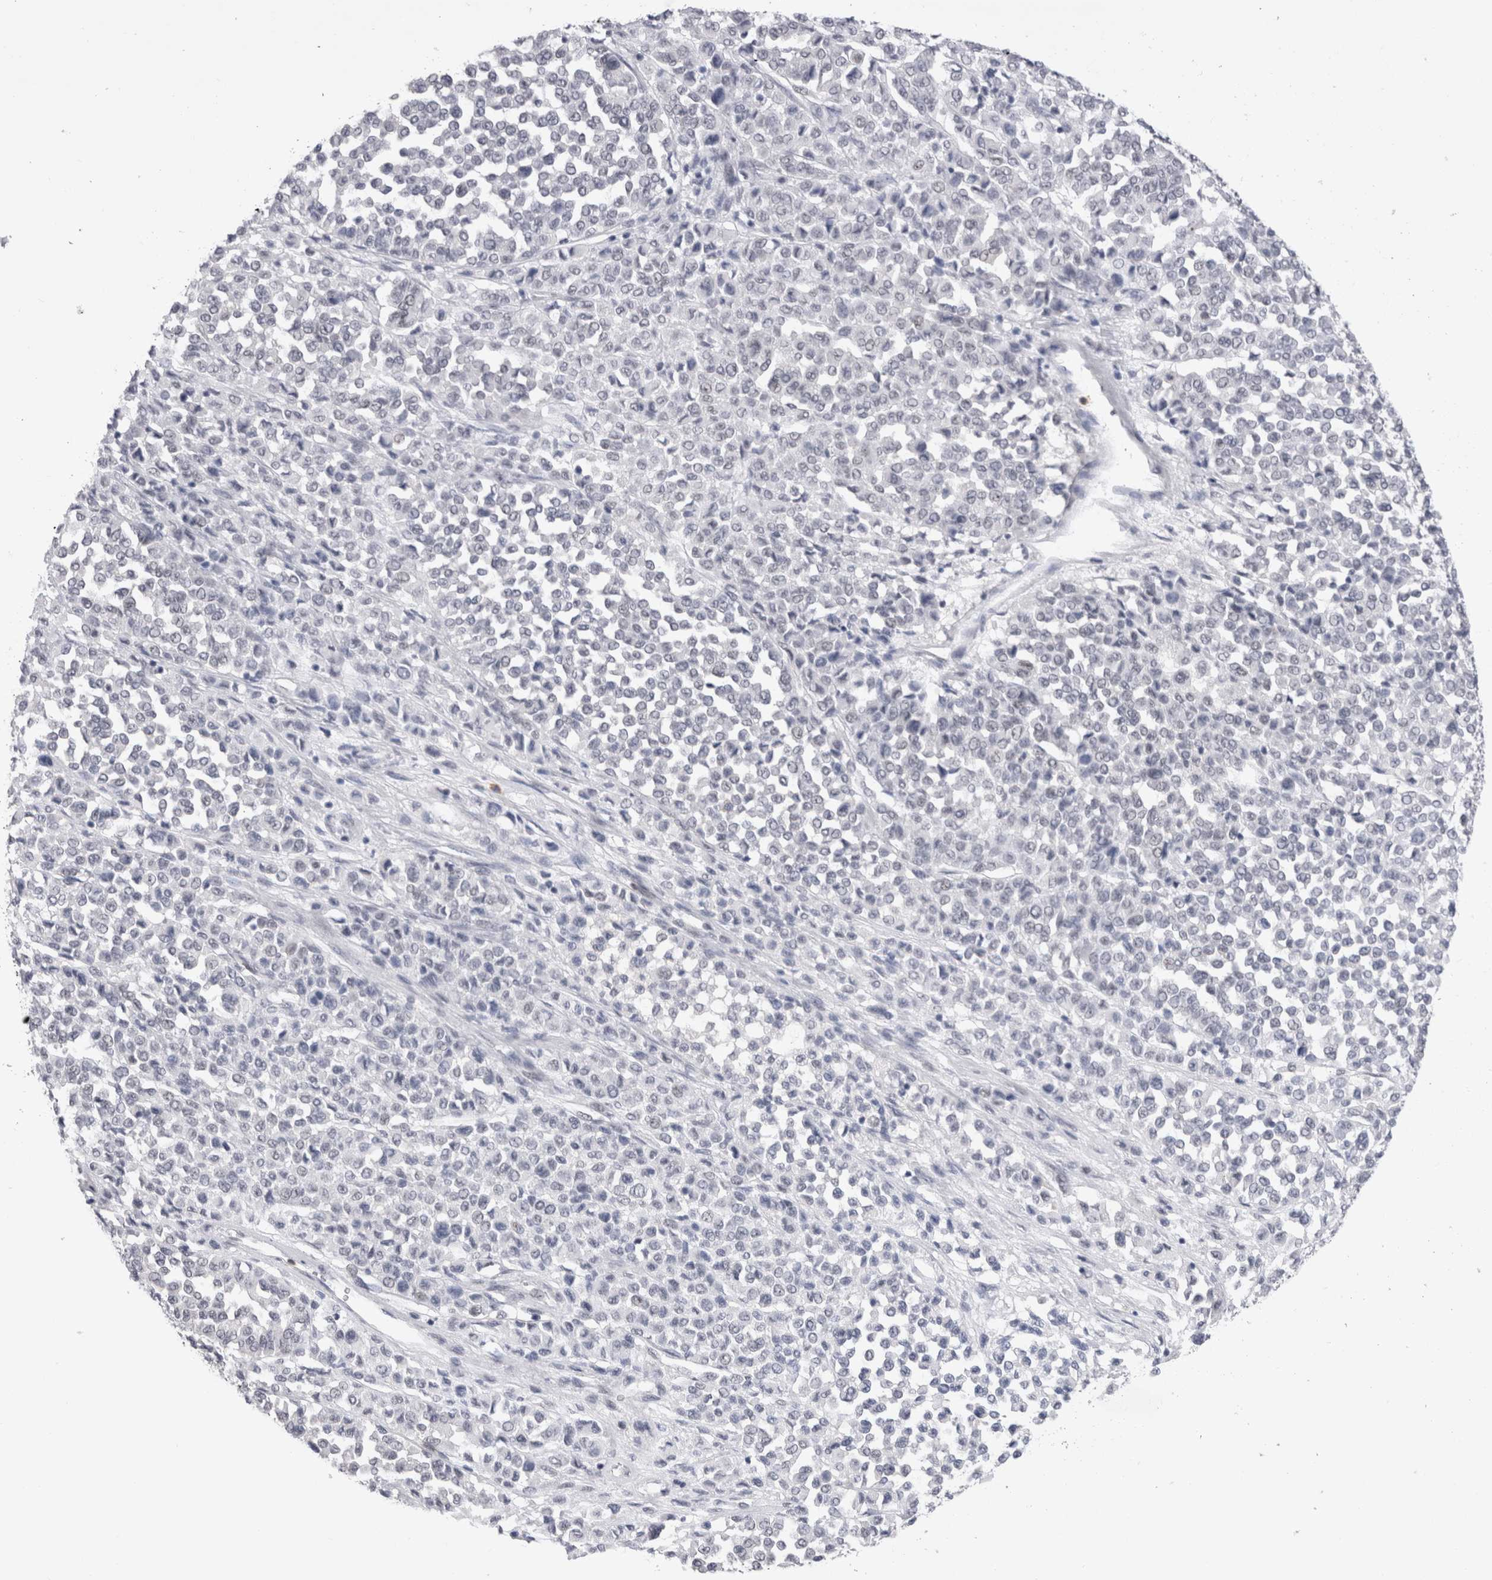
{"staining": {"intensity": "negative", "quantity": "none", "location": "none"}, "tissue": "melanoma", "cell_type": "Tumor cells", "image_type": "cancer", "snomed": [{"axis": "morphology", "description": "Malignant melanoma, Metastatic site"}, {"axis": "topography", "description": "Pancreas"}], "caption": "This is a photomicrograph of IHC staining of melanoma, which shows no positivity in tumor cells.", "gene": "RBM6", "patient": {"sex": "female", "age": 30}}